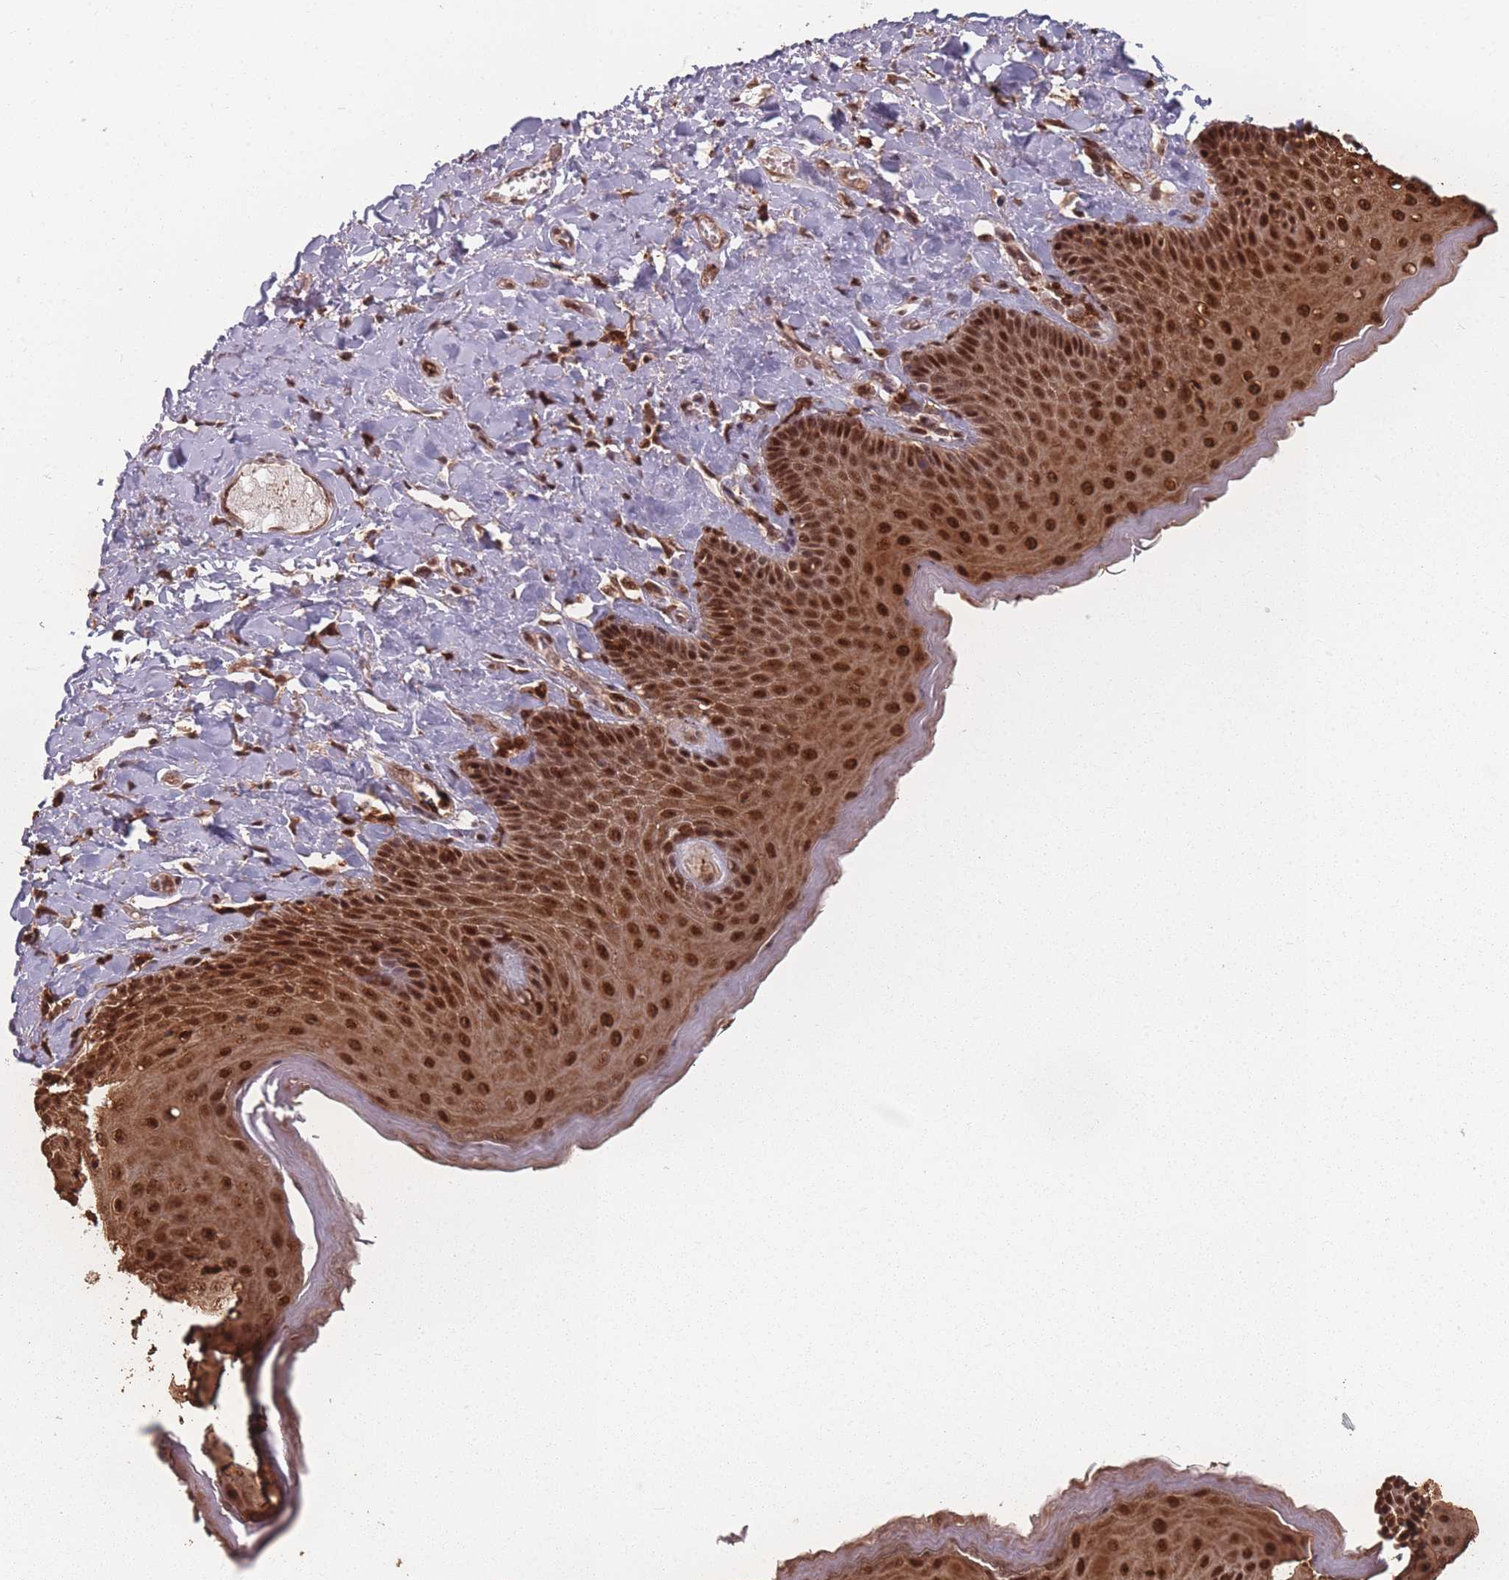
{"staining": {"intensity": "strong", "quantity": ">75%", "location": "cytoplasmic/membranous,nuclear"}, "tissue": "skin", "cell_type": "Epidermal cells", "image_type": "normal", "snomed": [{"axis": "morphology", "description": "Normal tissue, NOS"}, {"axis": "topography", "description": "Anal"}], "caption": "DAB (3,3'-diaminobenzidine) immunohistochemical staining of normal skin exhibits strong cytoplasmic/membranous,nuclear protein expression in approximately >75% of epidermal cells.", "gene": "WDR55", "patient": {"sex": "male", "age": 69}}